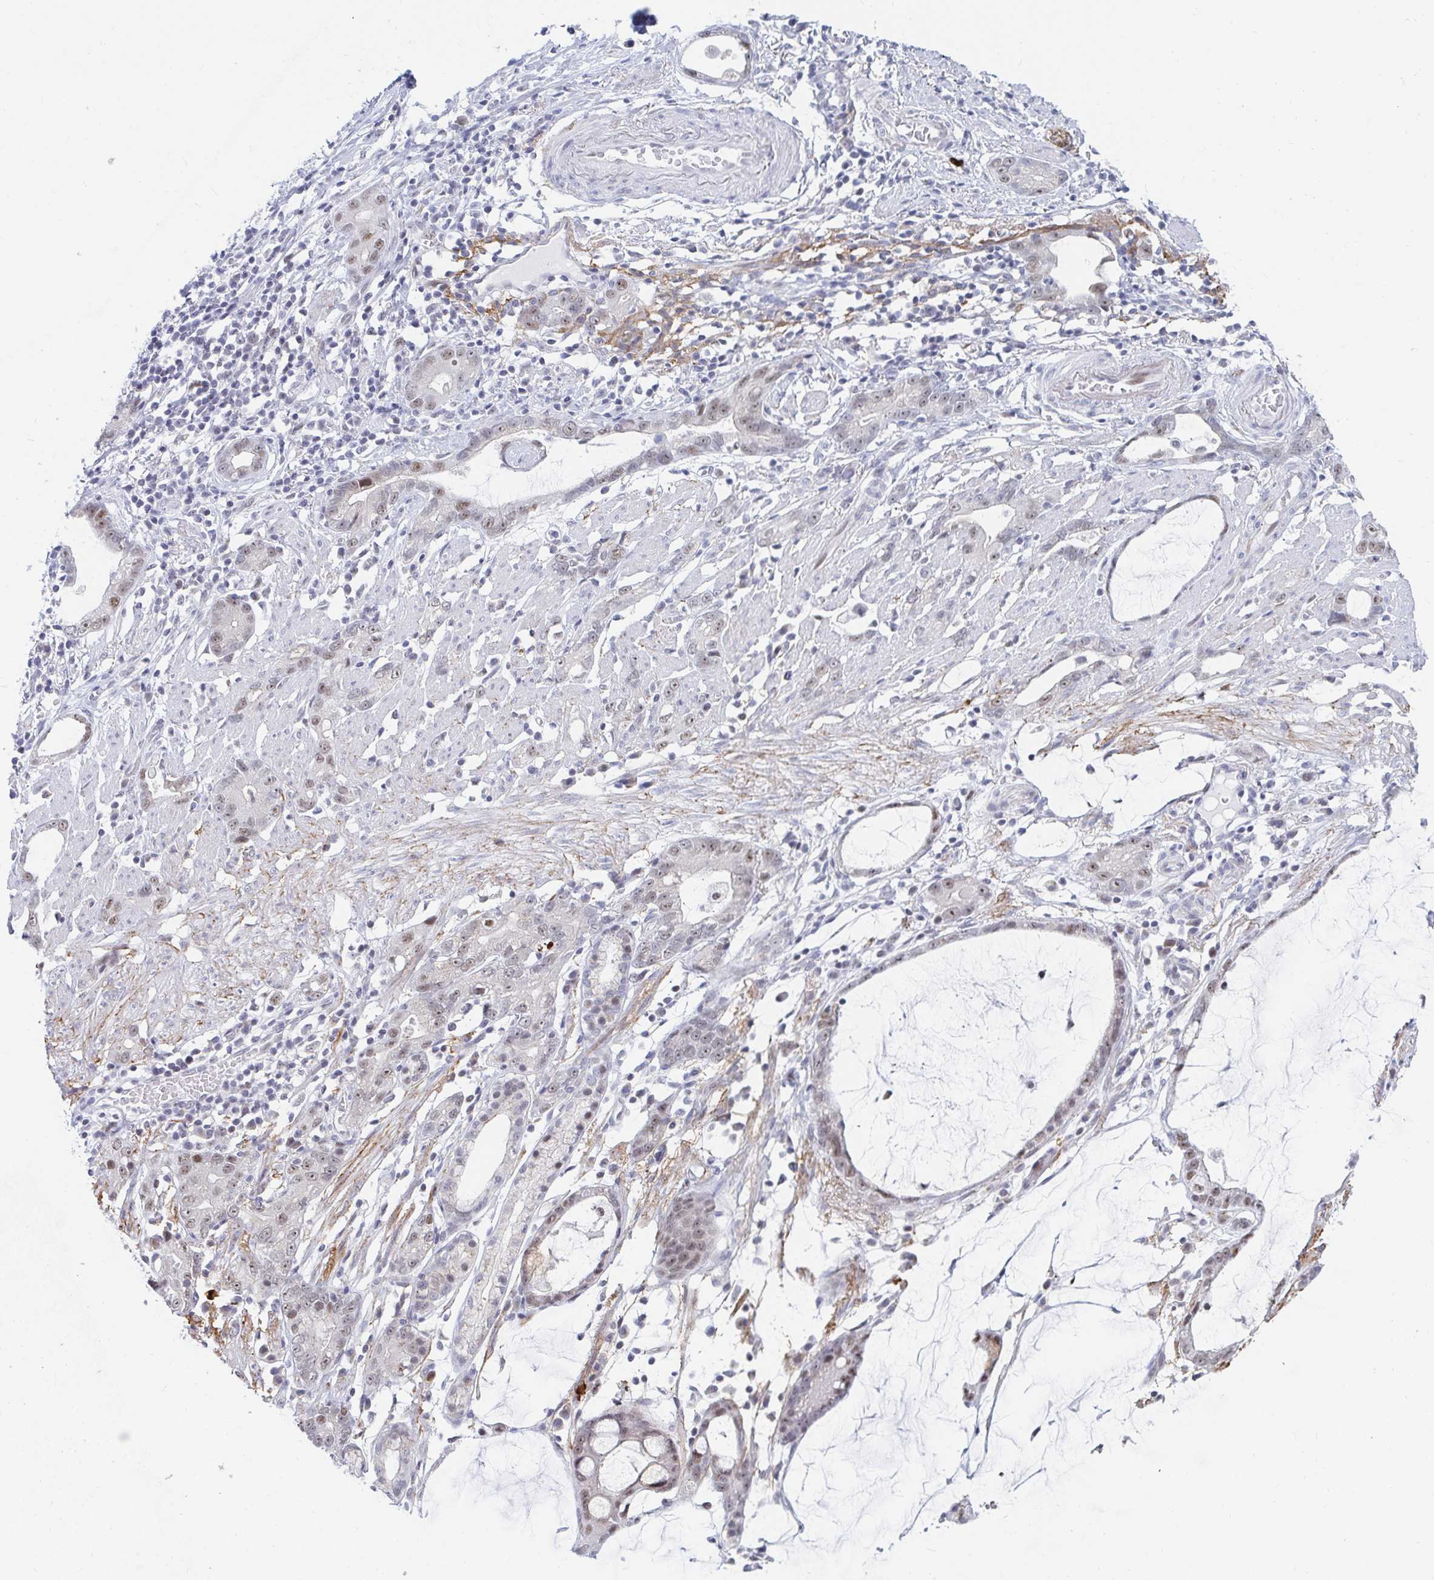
{"staining": {"intensity": "weak", "quantity": "25%-75%", "location": "nuclear"}, "tissue": "stomach cancer", "cell_type": "Tumor cells", "image_type": "cancer", "snomed": [{"axis": "morphology", "description": "Adenocarcinoma, NOS"}, {"axis": "topography", "description": "Stomach"}], "caption": "An immunohistochemistry histopathology image of tumor tissue is shown. Protein staining in brown highlights weak nuclear positivity in stomach cancer within tumor cells. (brown staining indicates protein expression, while blue staining denotes nuclei).", "gene": "COL28A1", "patient": {"sex": "male", "age": 55}}